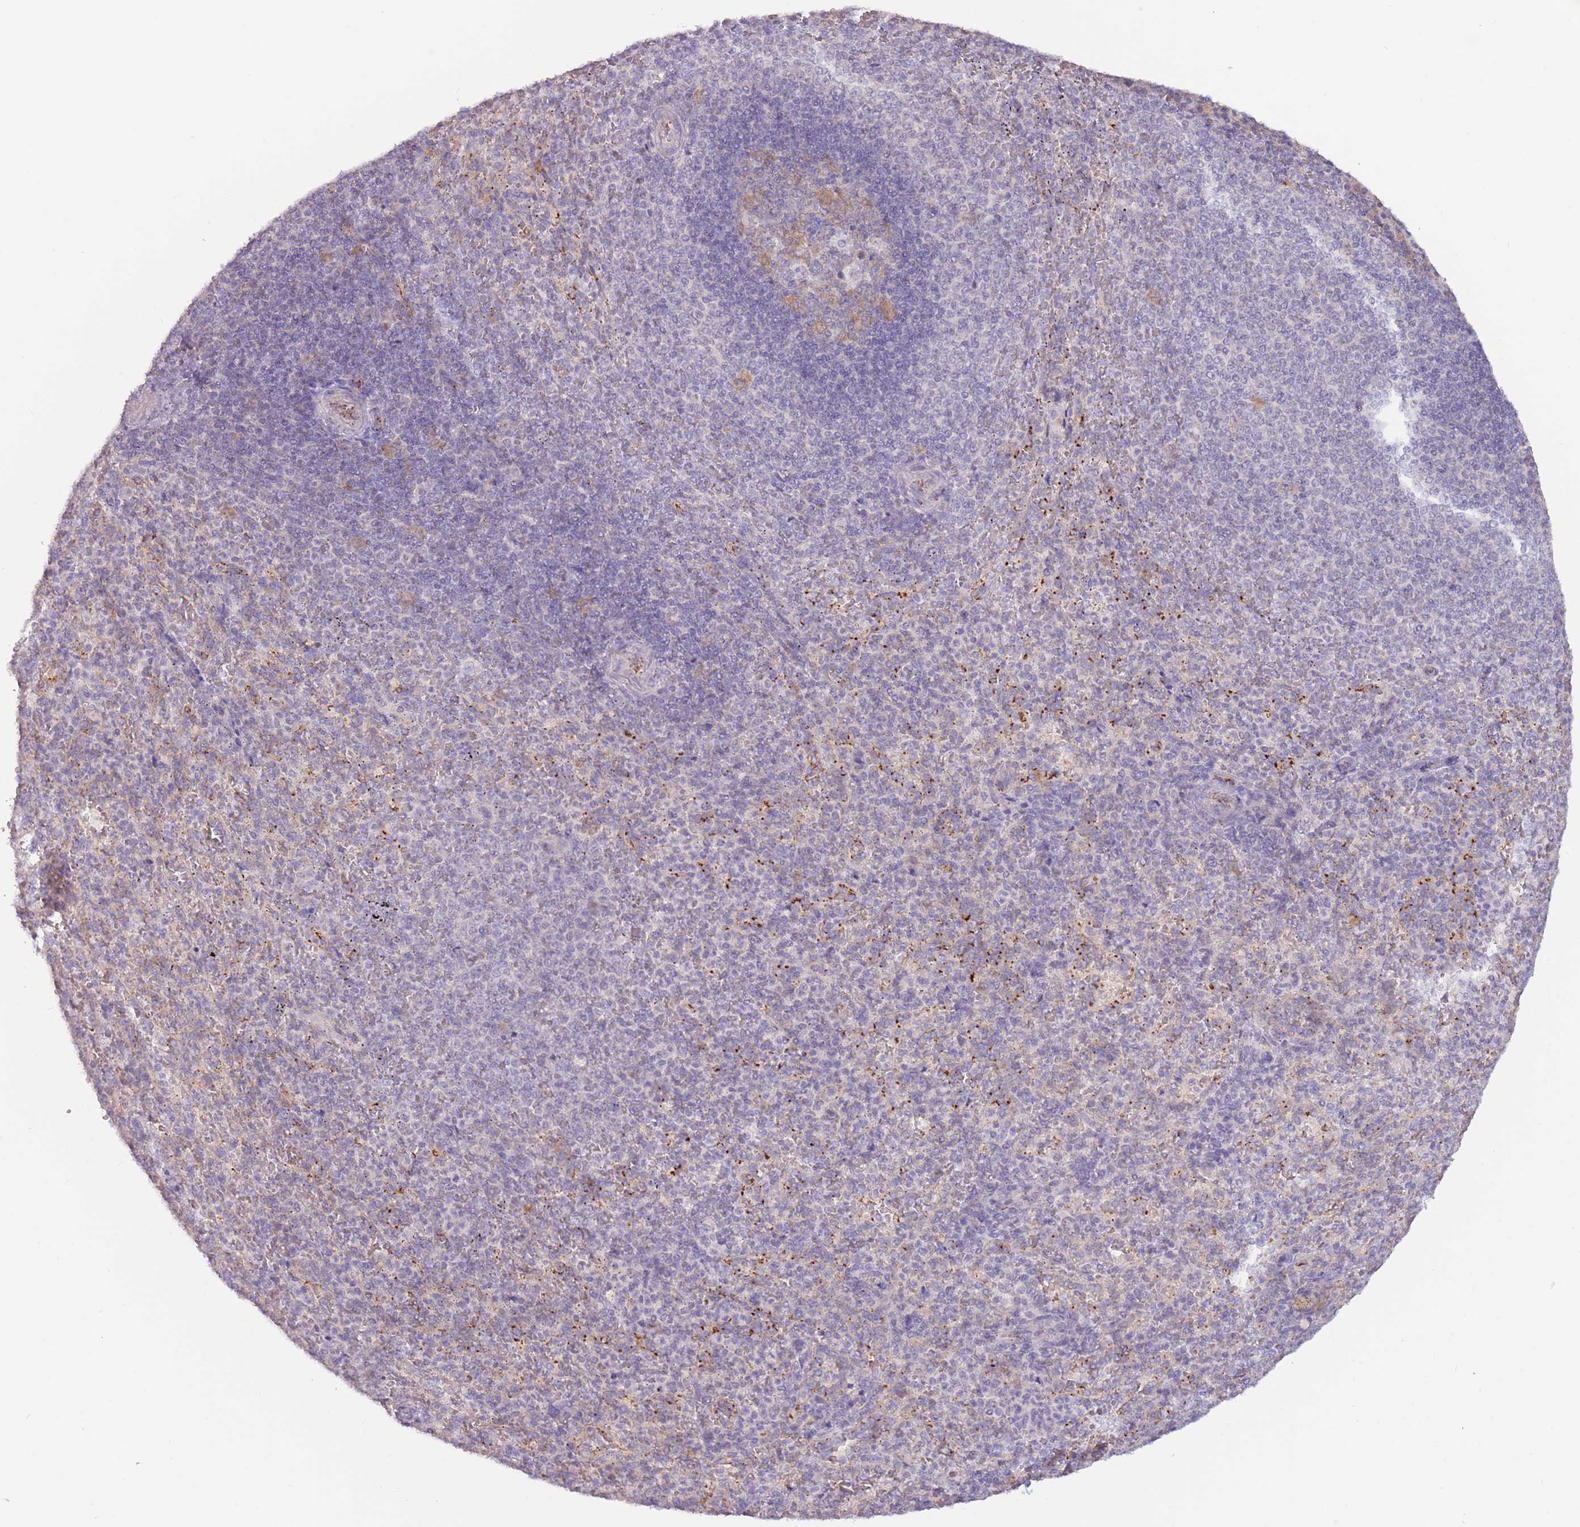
{"staining": {"intensity": "negative", "quantity": "none", "location": "none"}, "tissue": "spleen", "cell_type": "Cells in red pulp", "image_type": "normal", "snomed": [{"axis": "morphology", "description": "Normal tissue, NOS"}, {"axis": "topography", "description": "Spleen"}], "caption": "IHC of benign spleen shows no expression in cells in red pulp.", "gene": "LDHD", "patient": {"sex": "female", "age": 21}}